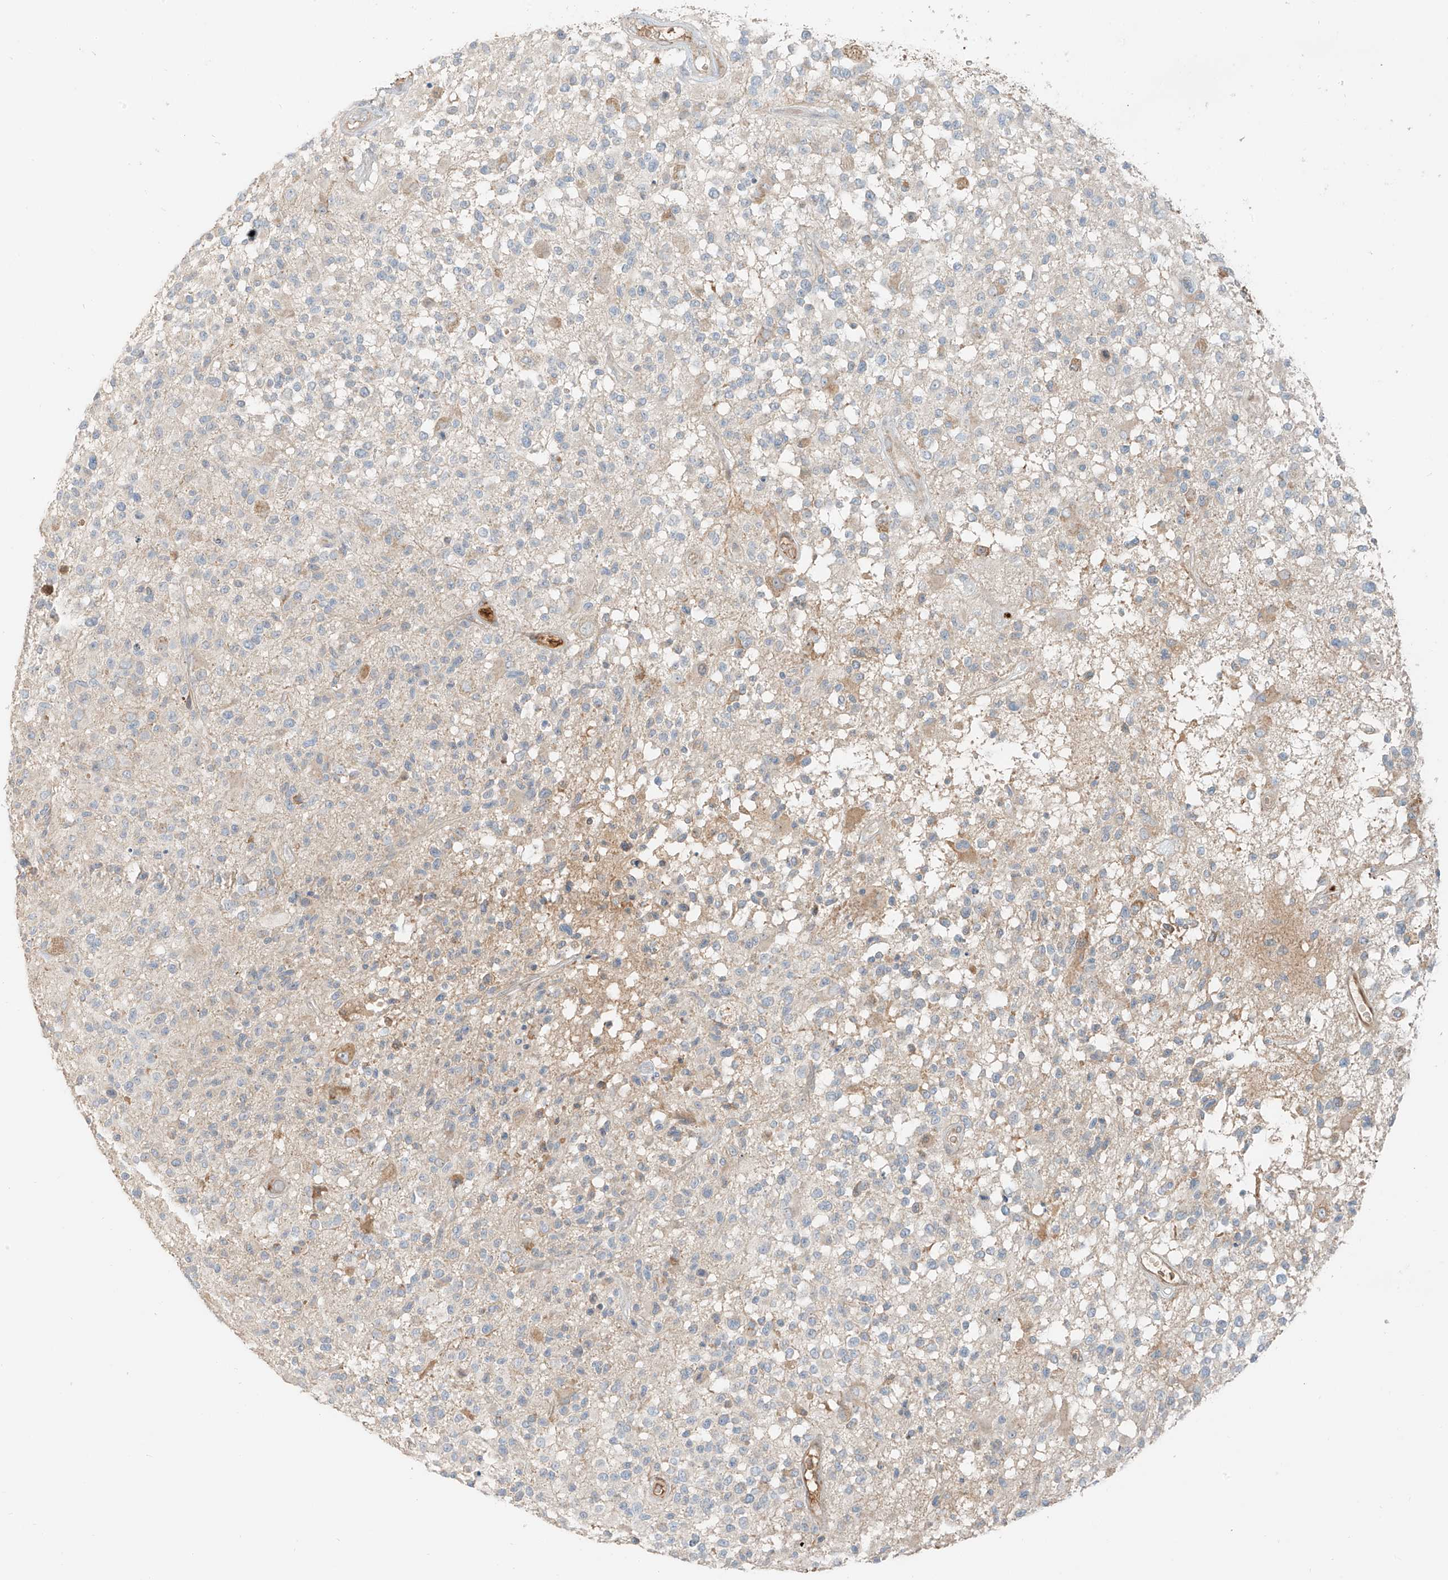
{"staining": {"intensity": "negative", "quantity": "none", "location": "none"}, "tissue": "glioma", "cell_type": "Tumor cells", "image_type": "cancer", "snomed": [{"axis": "morphology", "description": "Glioma, malignant, High grade"}, {"axis": "morphology", "description": "Glioblastoma, NOS"}, {"axis": "topography", "description": "Brain"}], "caption": "Immunohistochemistry image of neoplastic tissue: human glioma stained with DAB demonstrates no significant protein positivity in tumor cells.", "gene": "FSTL1", "patient": {"sex": "male", "age": 60}}